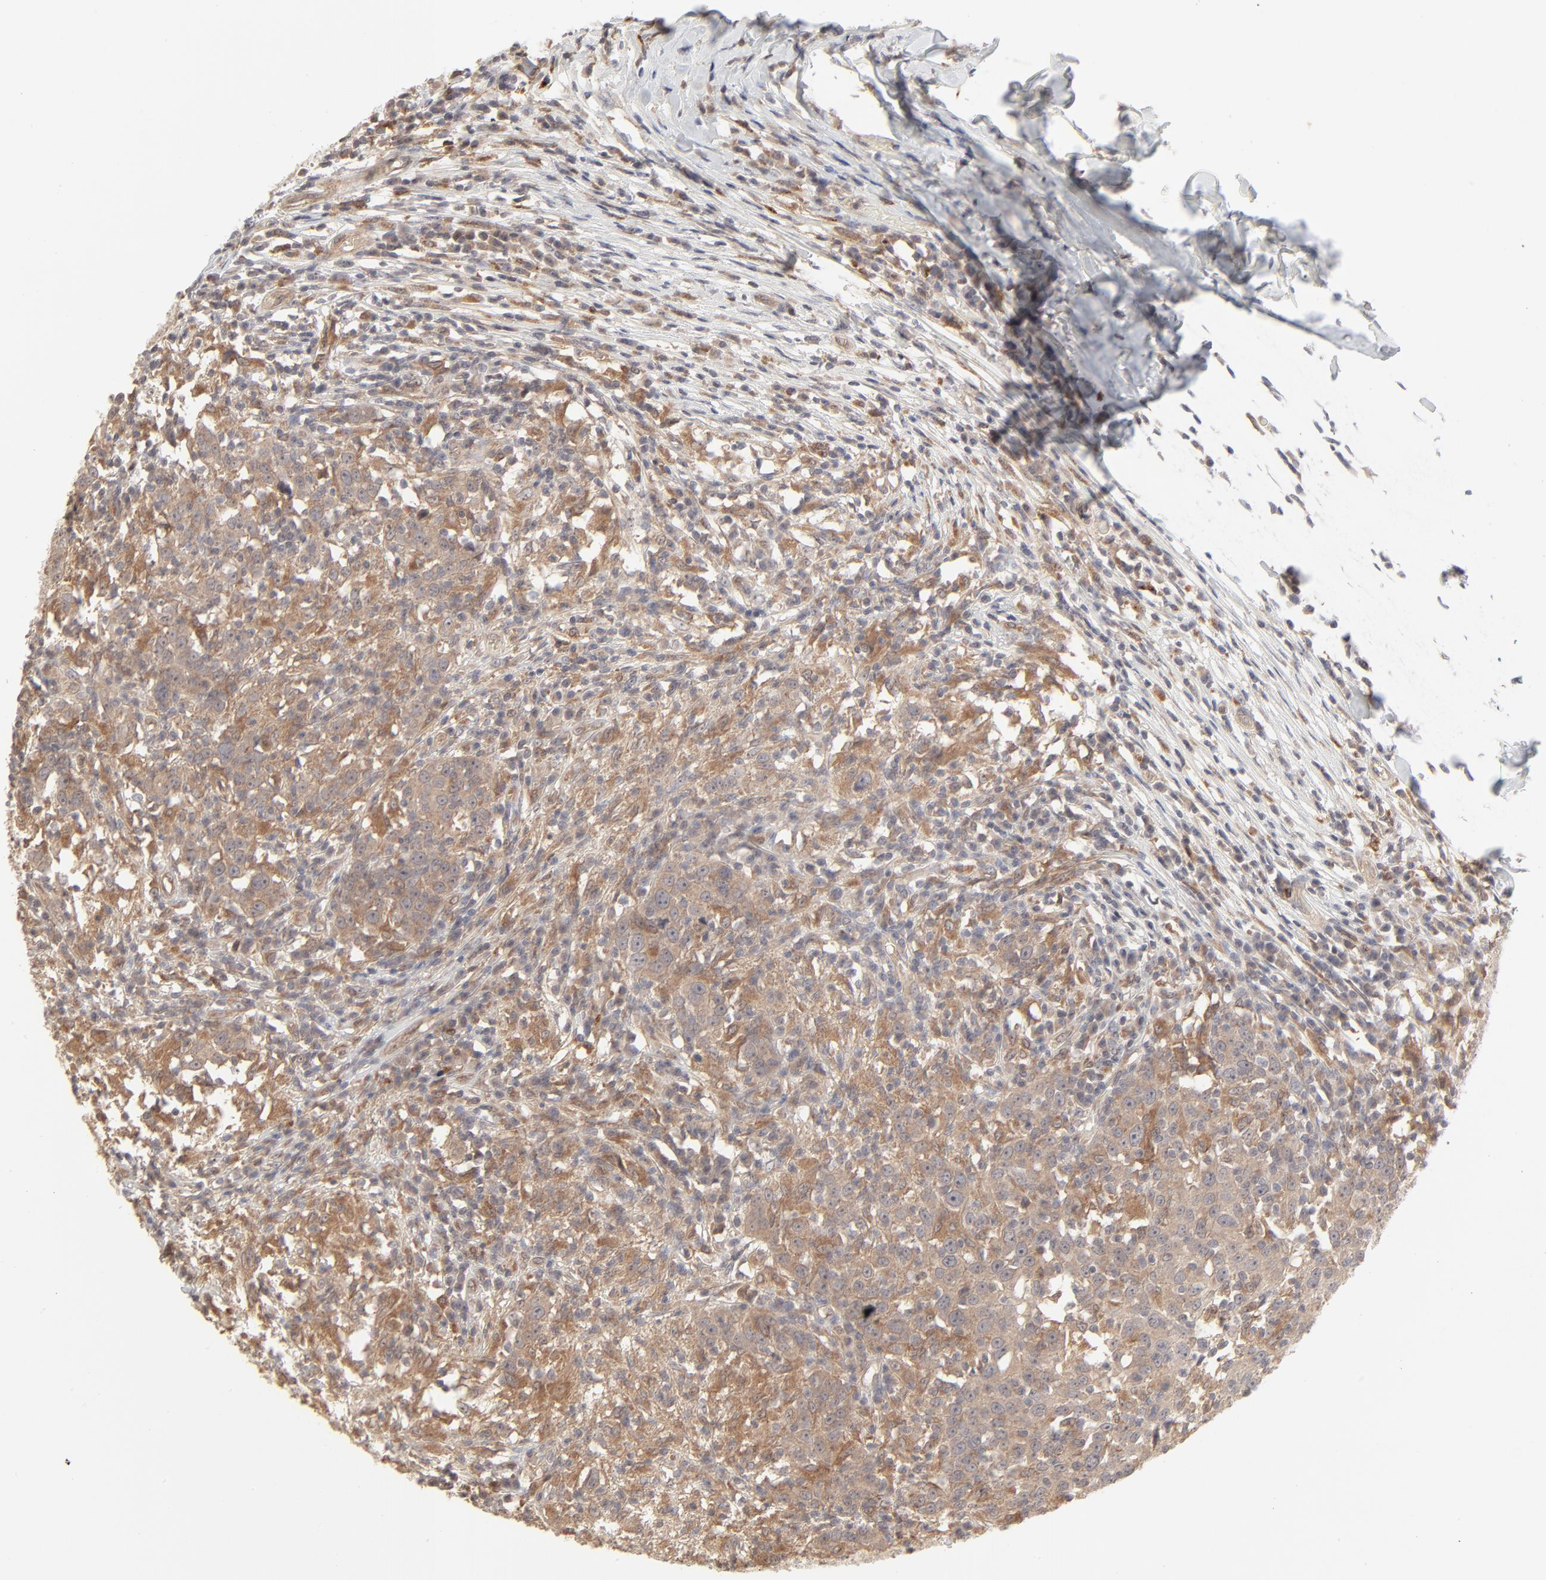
{"staining": {"intensity": "moderate", "quantity": ">75%", "location": "cytoplasmic/membranous"}, "tissue": "head and neck cancer", "cell_type": "Tumor cells", "image_type": "cancer", "snomed": [{"axis": "morphology", "description": "Adenocarcinoma, NOS"}, {"axis": "topography", "description": "Salivary gland"}, {"axis": "topography", "description": "Head-Neck"}], "caption": "Human head and neck adenocarcinoma stained for a protein (brown) displays moderate cytoplasmic/membranous positive staining in approximately >75% of tumor cells.", "gene": "RAB5C", "patient": {"sex": "female", "age": 65}}